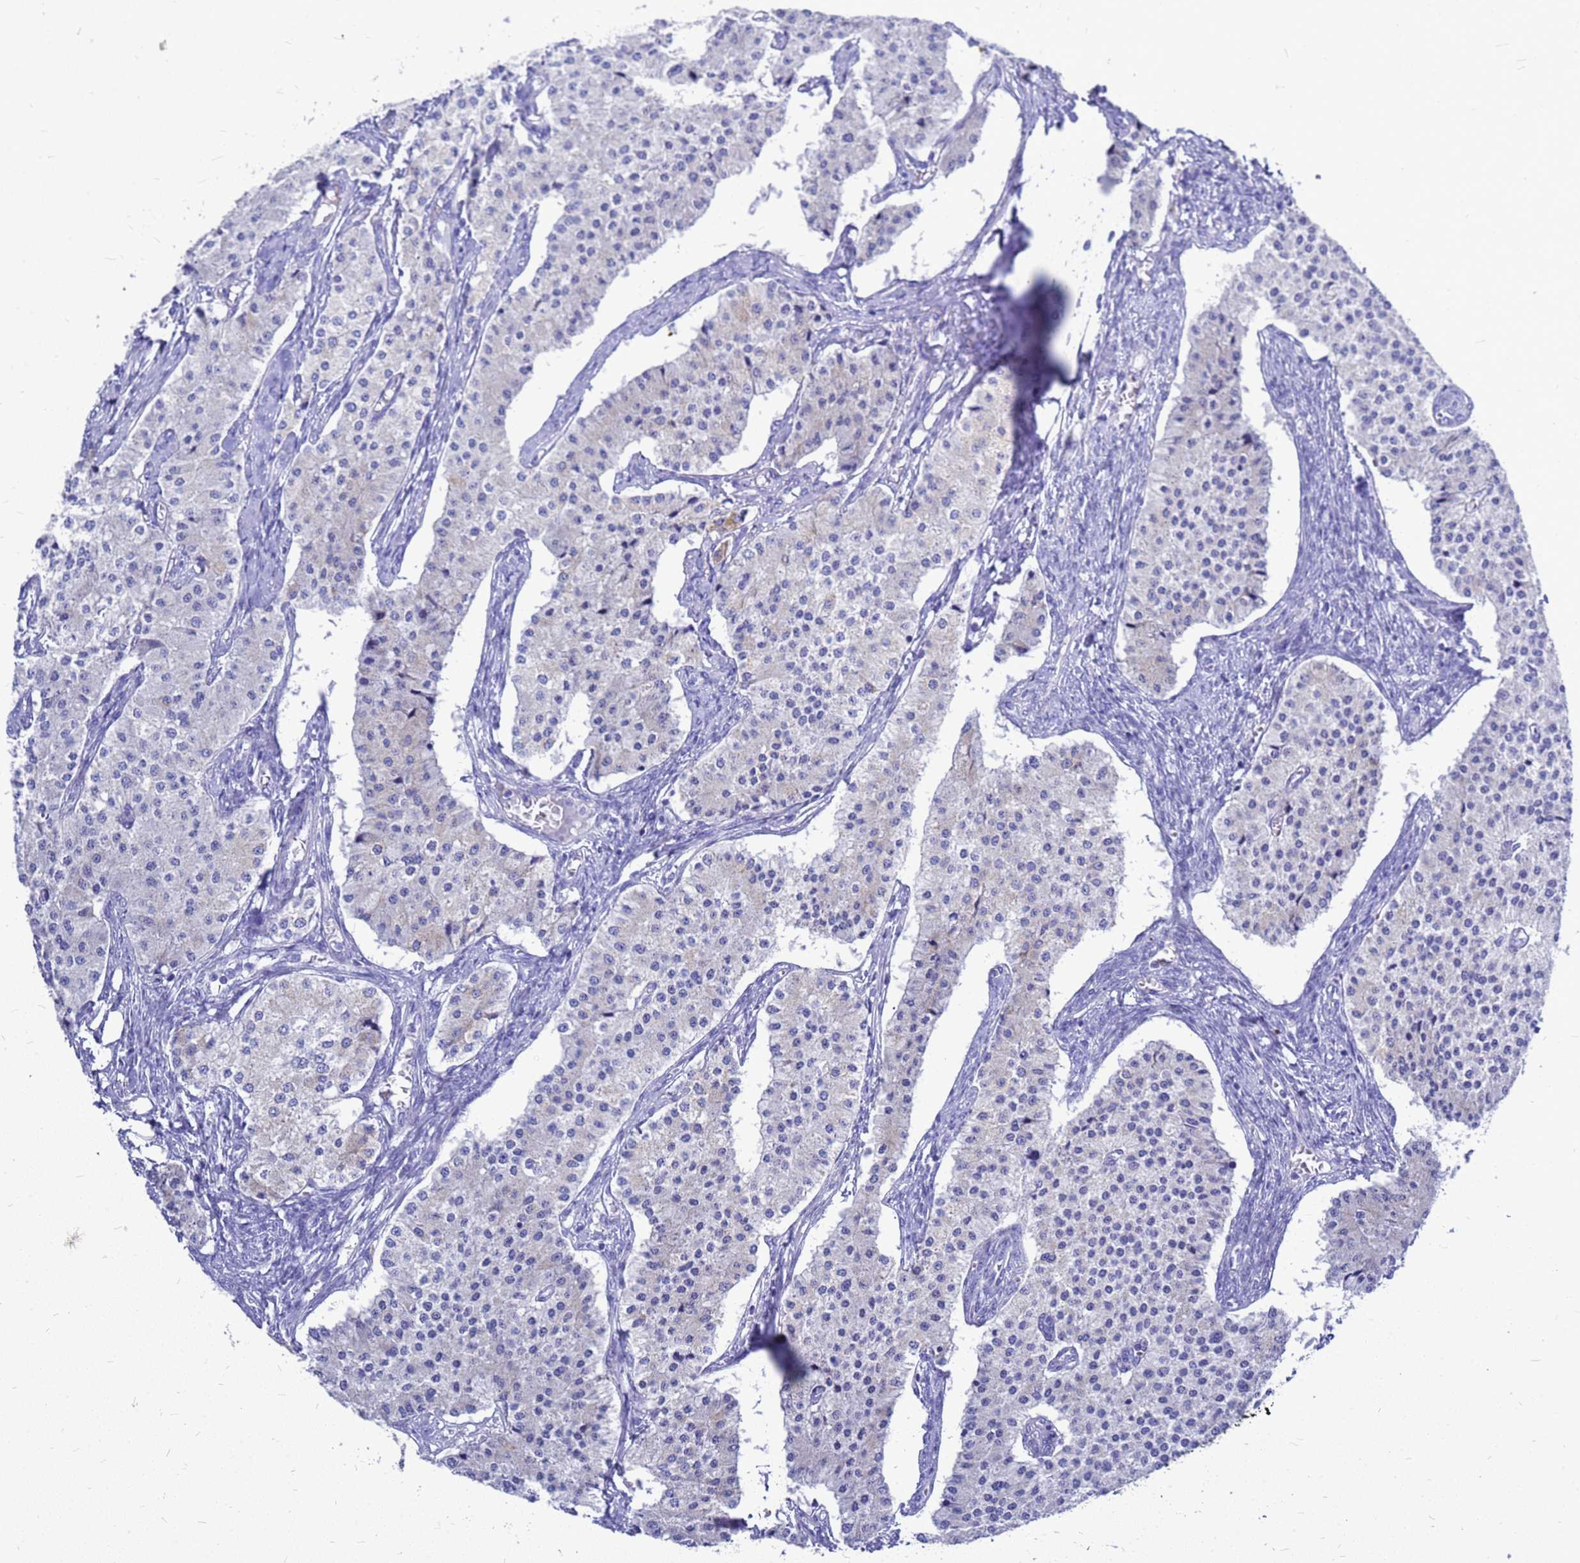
{"staining": {"intensity": "negative", "quantity": "none", "location": "none"}, "tissue": "carcinoid", "cell_type": "Tumor cells", "image_type": "cancer", "snomed": [{"axis": "morphology", "description": "Carcinoid, malignant, NOS"}, {"axis": "topography", "description": "Colon"}], "caption": "This micrograph is of carcinoid stained with IHC to label a protein in brown with the nuclei are counter-stained blue. There is no positivity in tumor cells.", "gene": "OR52E2", "patient": {"sex": "female", "age": 52}}